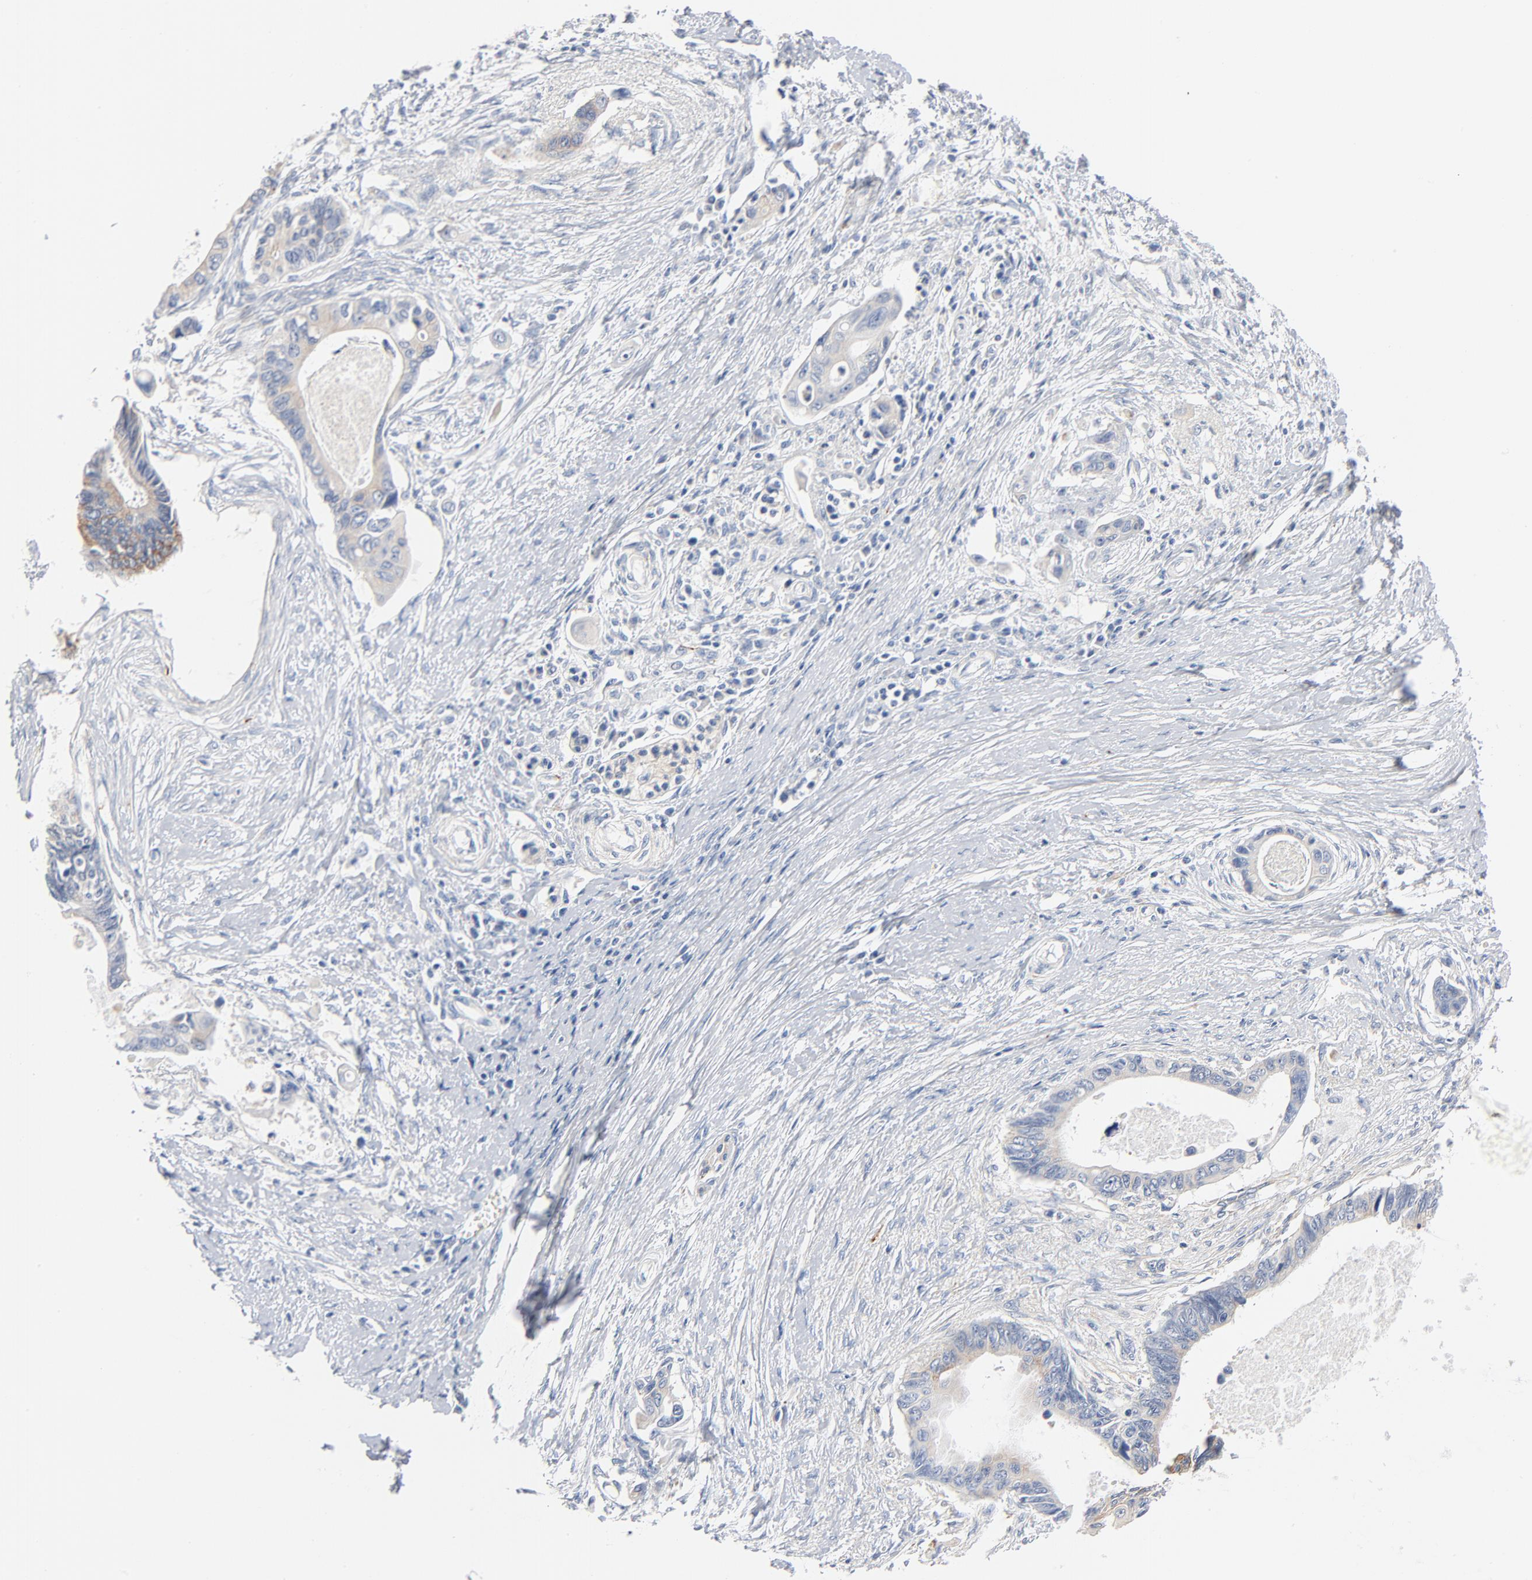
{"staining": {"intensity": "moderate", "quantity": "25%-75%", "location": "cytoplasmic/membranous"}, "tissue": "pancreatic cancer", "cell_type": "Tumor cells", "image_type": "cancer", "snomed": [{"axis": "morphology", "description": "Adenocarcinoma, NOS"}, {"axis": "topography", "description": "Pancreas"}], "caption": "Tumor cells exhibit moderate cytoplasmic/membranous positivity in about 25%-75% of cells in pancreatic adenocarcinoma. The staining was performed using DAB to visualize the protein expression in brown, while the nuclei were stained in blue with hematoxylin (Magnification: 20x).", "gene": "IFT43", "patient": {"sex": "female", "age": 70}}